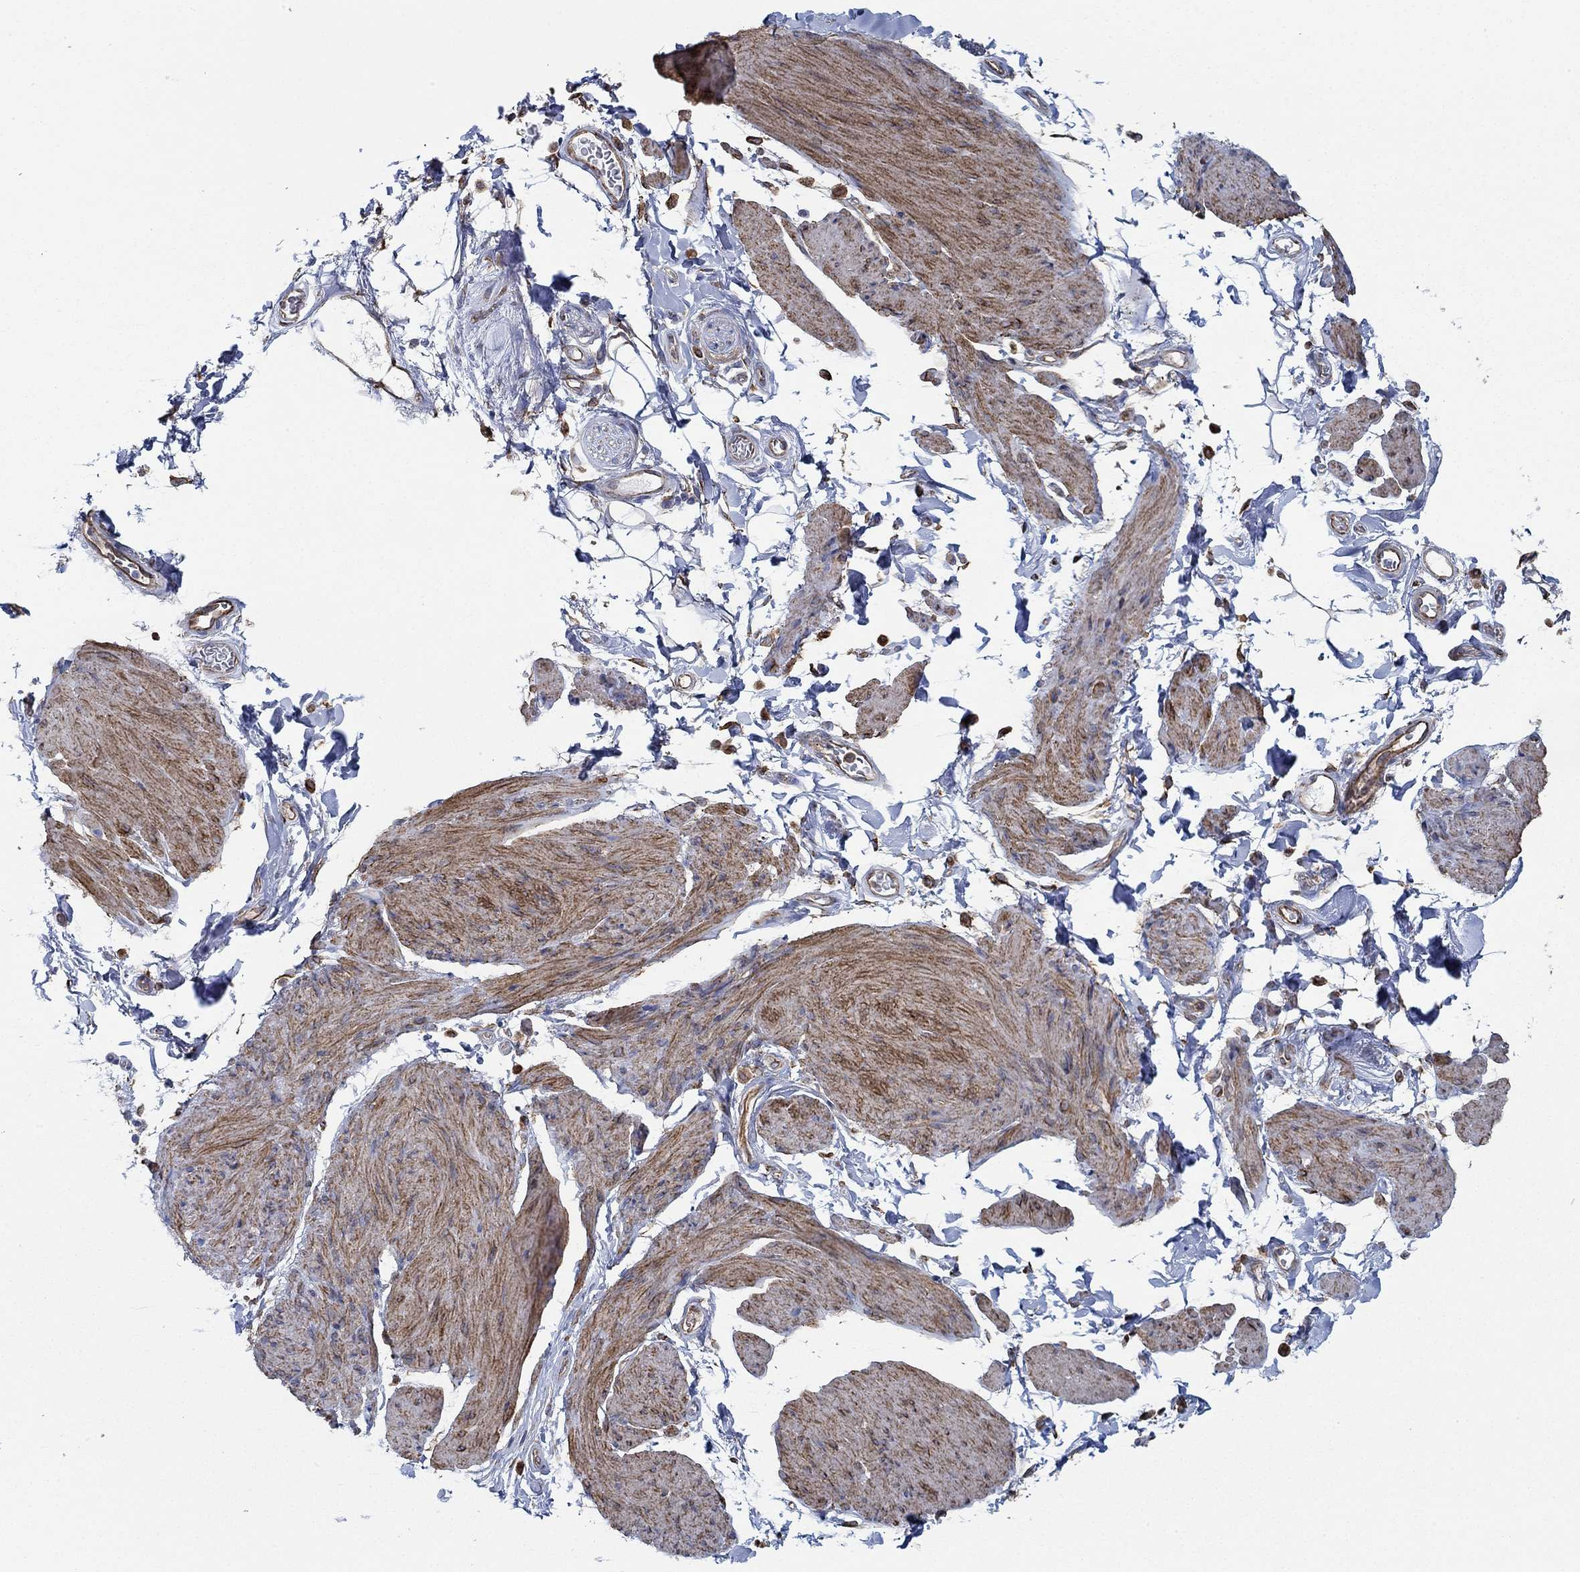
{"staining": {"intensity": "moderate", "quantity": "25%-75%", "location": "cytoplasmic/membranous"}, "tissue": "smooth muscle", "cell_type": "Smooth muscle cells", "image_type": "normal", "snomed": [{"axis": "morphology", "description": "Normal tissue, NOS"}, {"axis": "topography", "description": "Adipose tissue"}, {"axis": "topography", "description": "Smooth muscle"}, {"axis": "topography", "description": "Peripheral nerve tissue"}], "caption": "There is medium levels of moderate cytoplasmic/membranous staining in smooth muscle cells of normal smooth muscle, as demonstrated by immunohistochemical staining (brown color).", "gene": "STC2", "patient": {"sex": "male", "age": 83}}